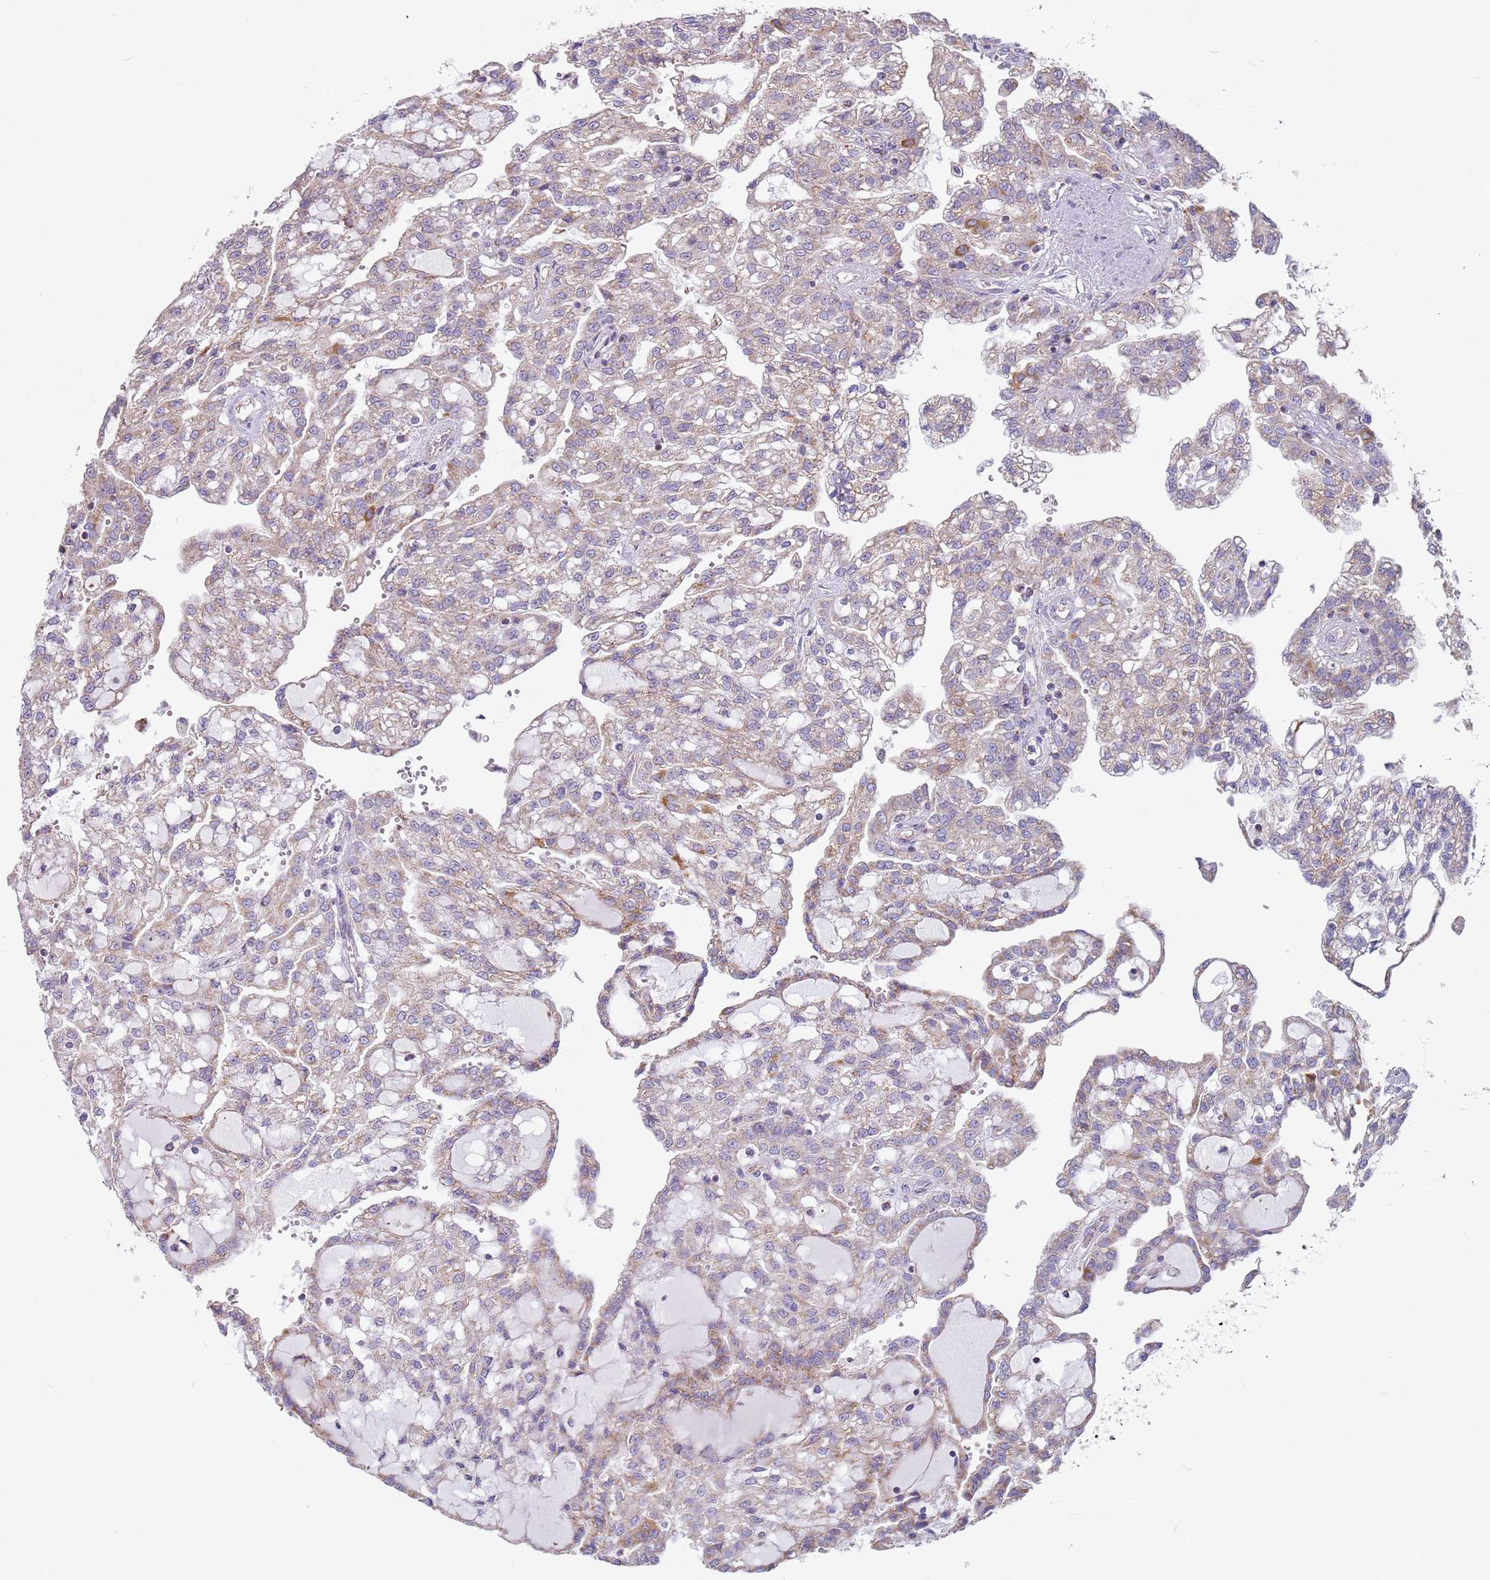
{"staining": {"intensity": "weak", "quantity": ">75%", "location": "cytoplasmic/membranous"}, "tissue": "renal cancer", "cell_type": "Tumor cells", "image_type": "cancer", "snomed": [{"axis": "morphology", "description": "Adenocarcinoma, NOS"}, {"axis": "topography", "description": "Kidney"}], "caption": "Human renal cancer stained with a protein marker demonstrates weak staining in tumor cells.", "gene": "ALS2", "patient": {"sex": "male", "age": 63}}